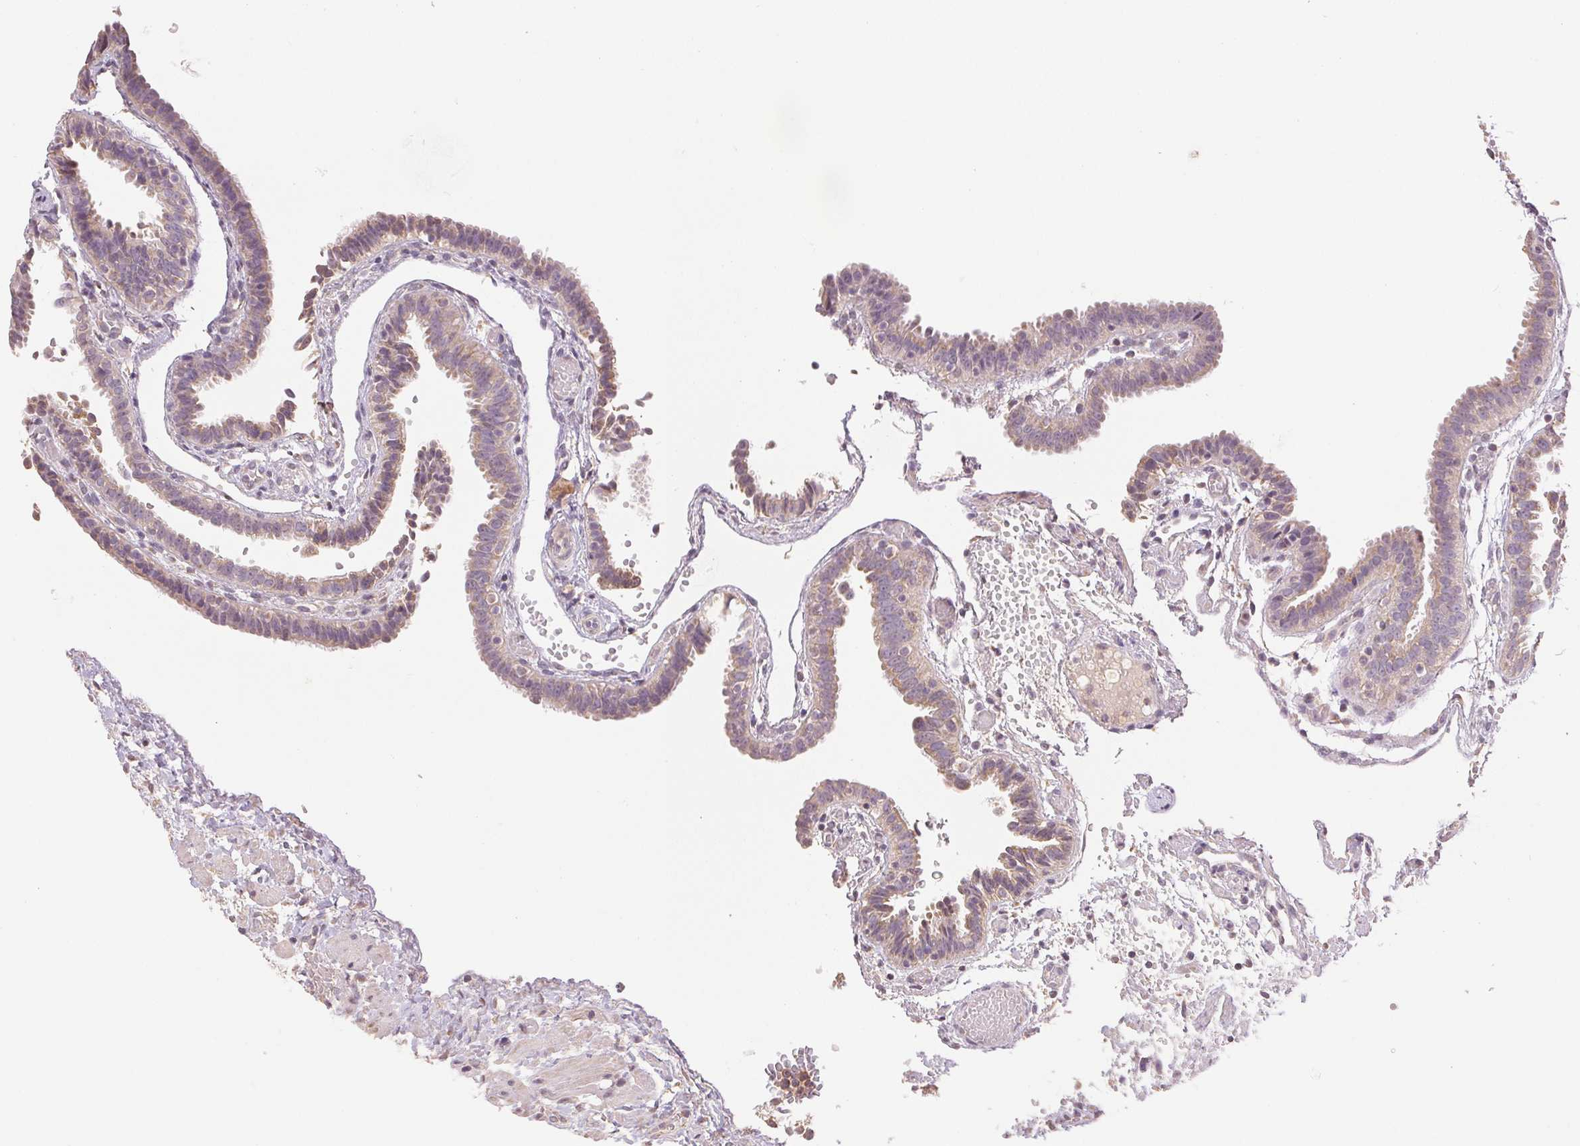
{"staining": {"intensity": "weak", "quantity": "25%-75%", "location": "cytoplasmic/membranous"}, "tissue": "fallopian tube", "cell_type": "Glandular cells", "image_type": "normal", "snomed": [{"axis": "morphology", "description": "Normal tissue, NOS"}, {"axis": "topography", "description": "Fallopian tube"}], "caption": "Fallopian tube was stained to show a protein in brown. There is low levels of weak cytoplasmic/membranous staining in approximately 25%-75% of glandular cells. The staining is performed using DAB brown chromogen to label protein expression. The nuclei are counter-stained blue using hematoxylin.", "gene": "CLASP1", "patient": {"sex": "female", "age": 37}}